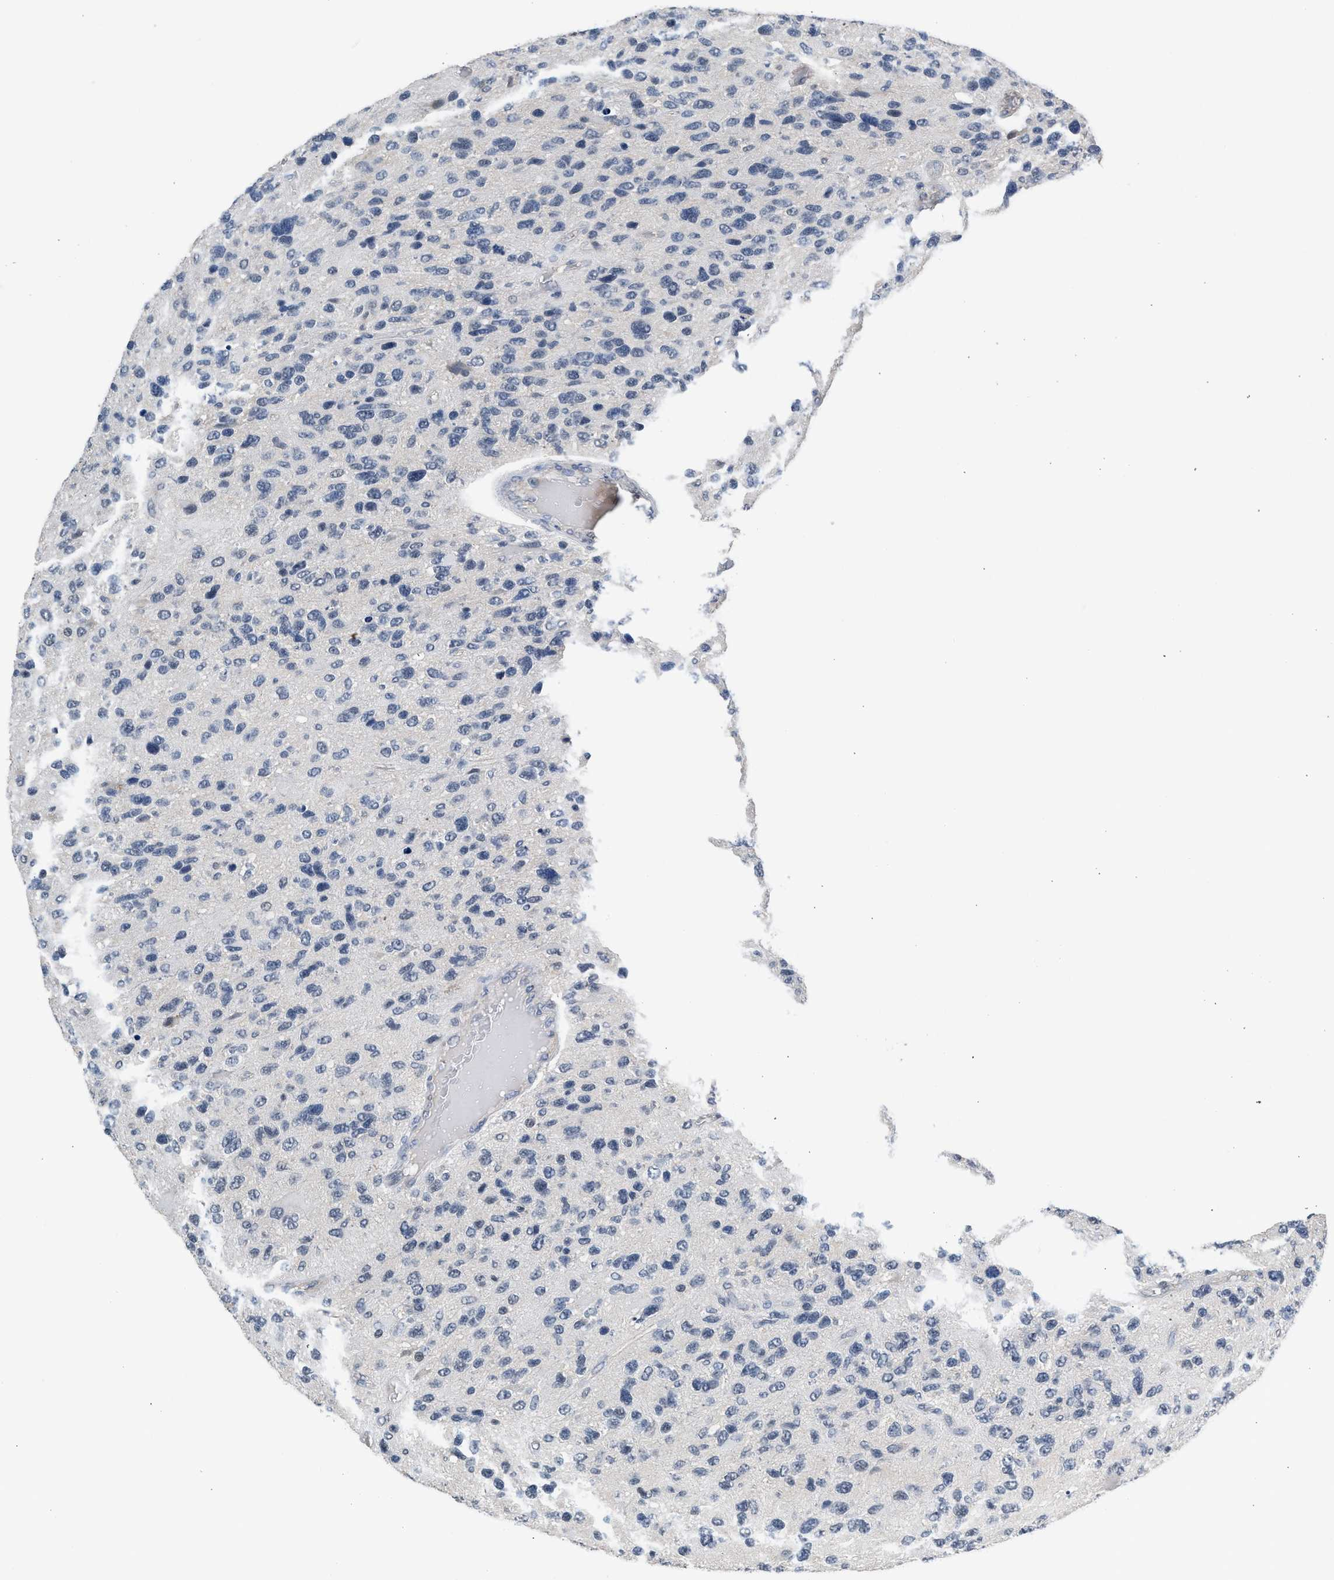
{"staining": {"intensity": "negative", "quantity": "none", "location": "none"}, "tissue": "glioma", "cell_type": "Tumor cells", "image_type": "cancer", "snomed": [{"axis": "morphology", "description": "Glioma, malignant, High grade"}, {"axis": "topography", "description": "Brain"}], "caption": "The immunohistochemistry image has no significant expression in tumor cells of glioma tissue.", "gene": "CSF3R", "patient": {"sex": "female", "age": 58}}